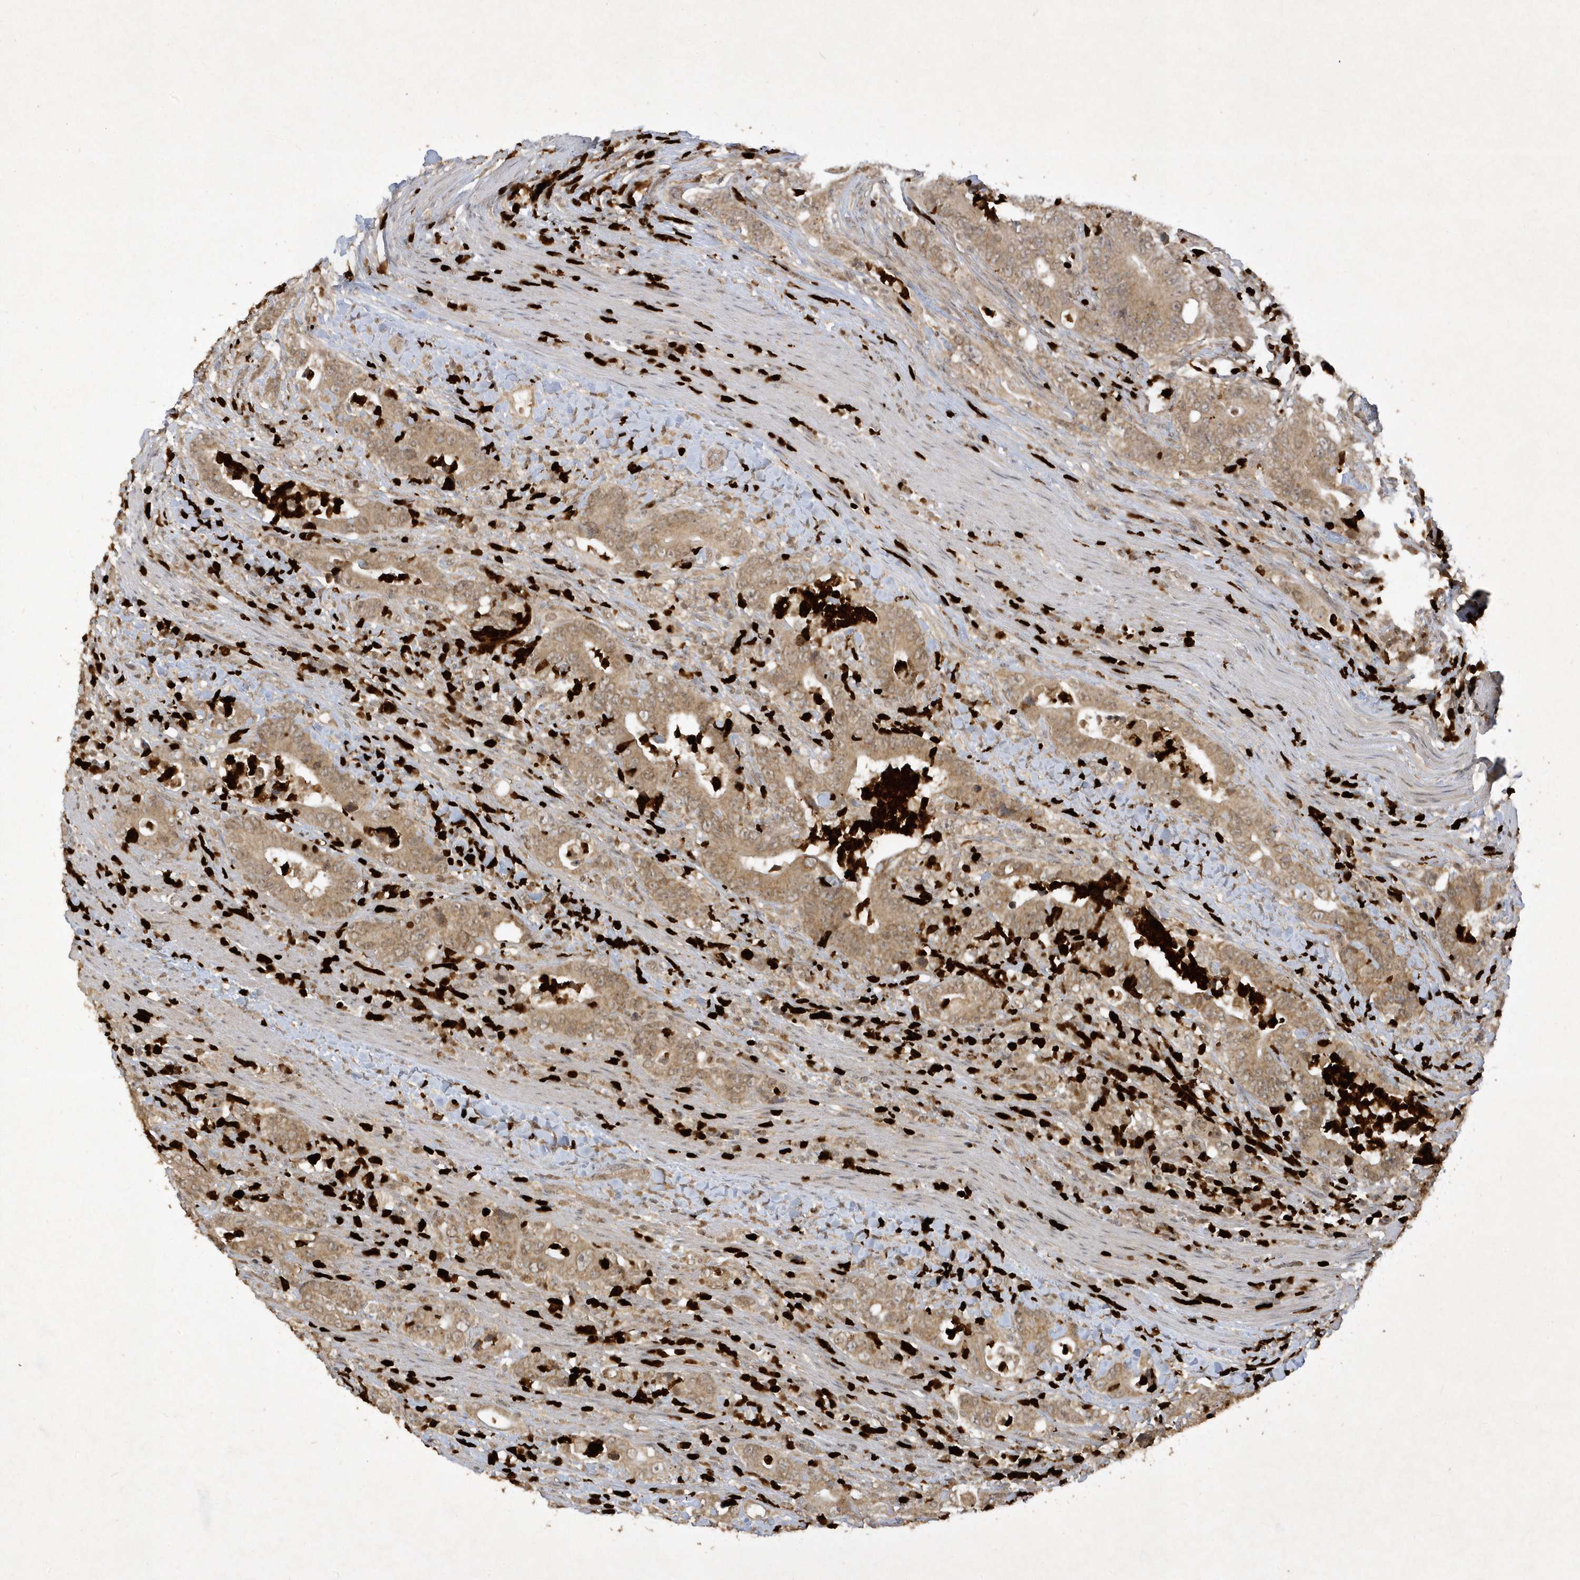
{"staining": {"intensity": "weak", "quantity": ">75%", "location": "cytoplasmic/membranous"}, "tissue": "colorectal cancer", "cell_type": "Tumor cells", "image_type": "cancer", "snomed": [{"axis": "morphology", "description": "Adenocarcinoma, NOS"}, {"axis": "topography", "description": "Colon"}], "caption": "This image demonstrates colorectal cancer stained with IHC to label a protein in brown. The cytoplasmic/membranous of tumor cells show weak positivity for the protein. Nuclei are counter-stained blue.", "gene": "ZNF213", "patient": {"sex": "female", "age": 75}}